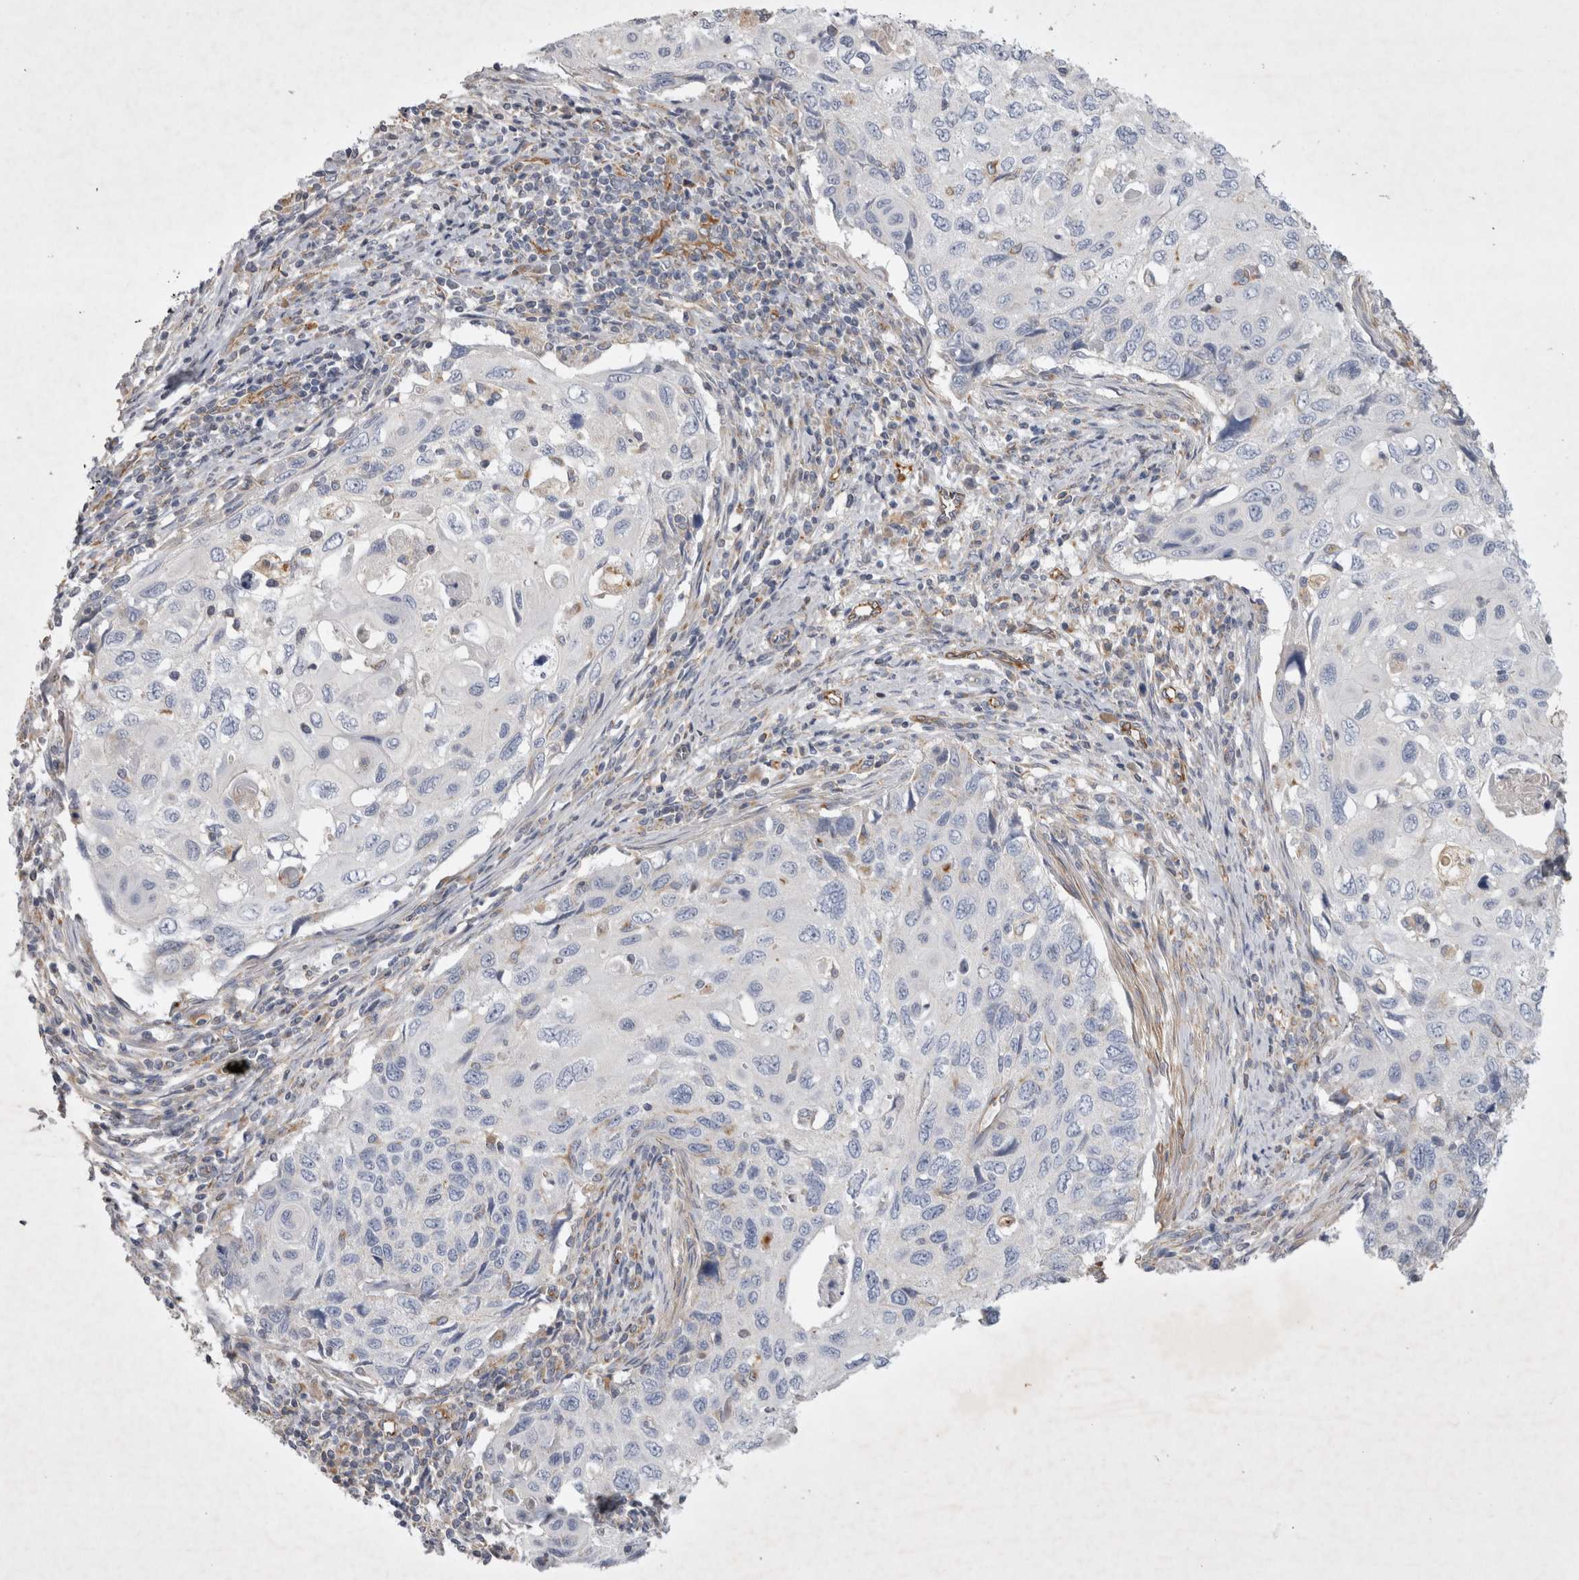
{"staining": {"intensity": "weak", "quantity": "<25%", "location": "cytoplasmic/membranous"}, "tissue": "cervical cancer", "cell_type": "Tumor cells", "image_type": "cancer", "snomed": [{"axis": "morphology", "description": "Squamous cell carcinoma, NOS"}, {"axis": "topography", "description": "Cervix"}], "caption": "This histopathology image is of squamous cell carcinoma (cervical) stained with immunohistochemistry (IHC) to label a protein in brown with the nuclei are counter-stained blue. There is no expression in tumor cells.", "gene": "STRADB", "patient": {"sex": "female", "age": 70}}